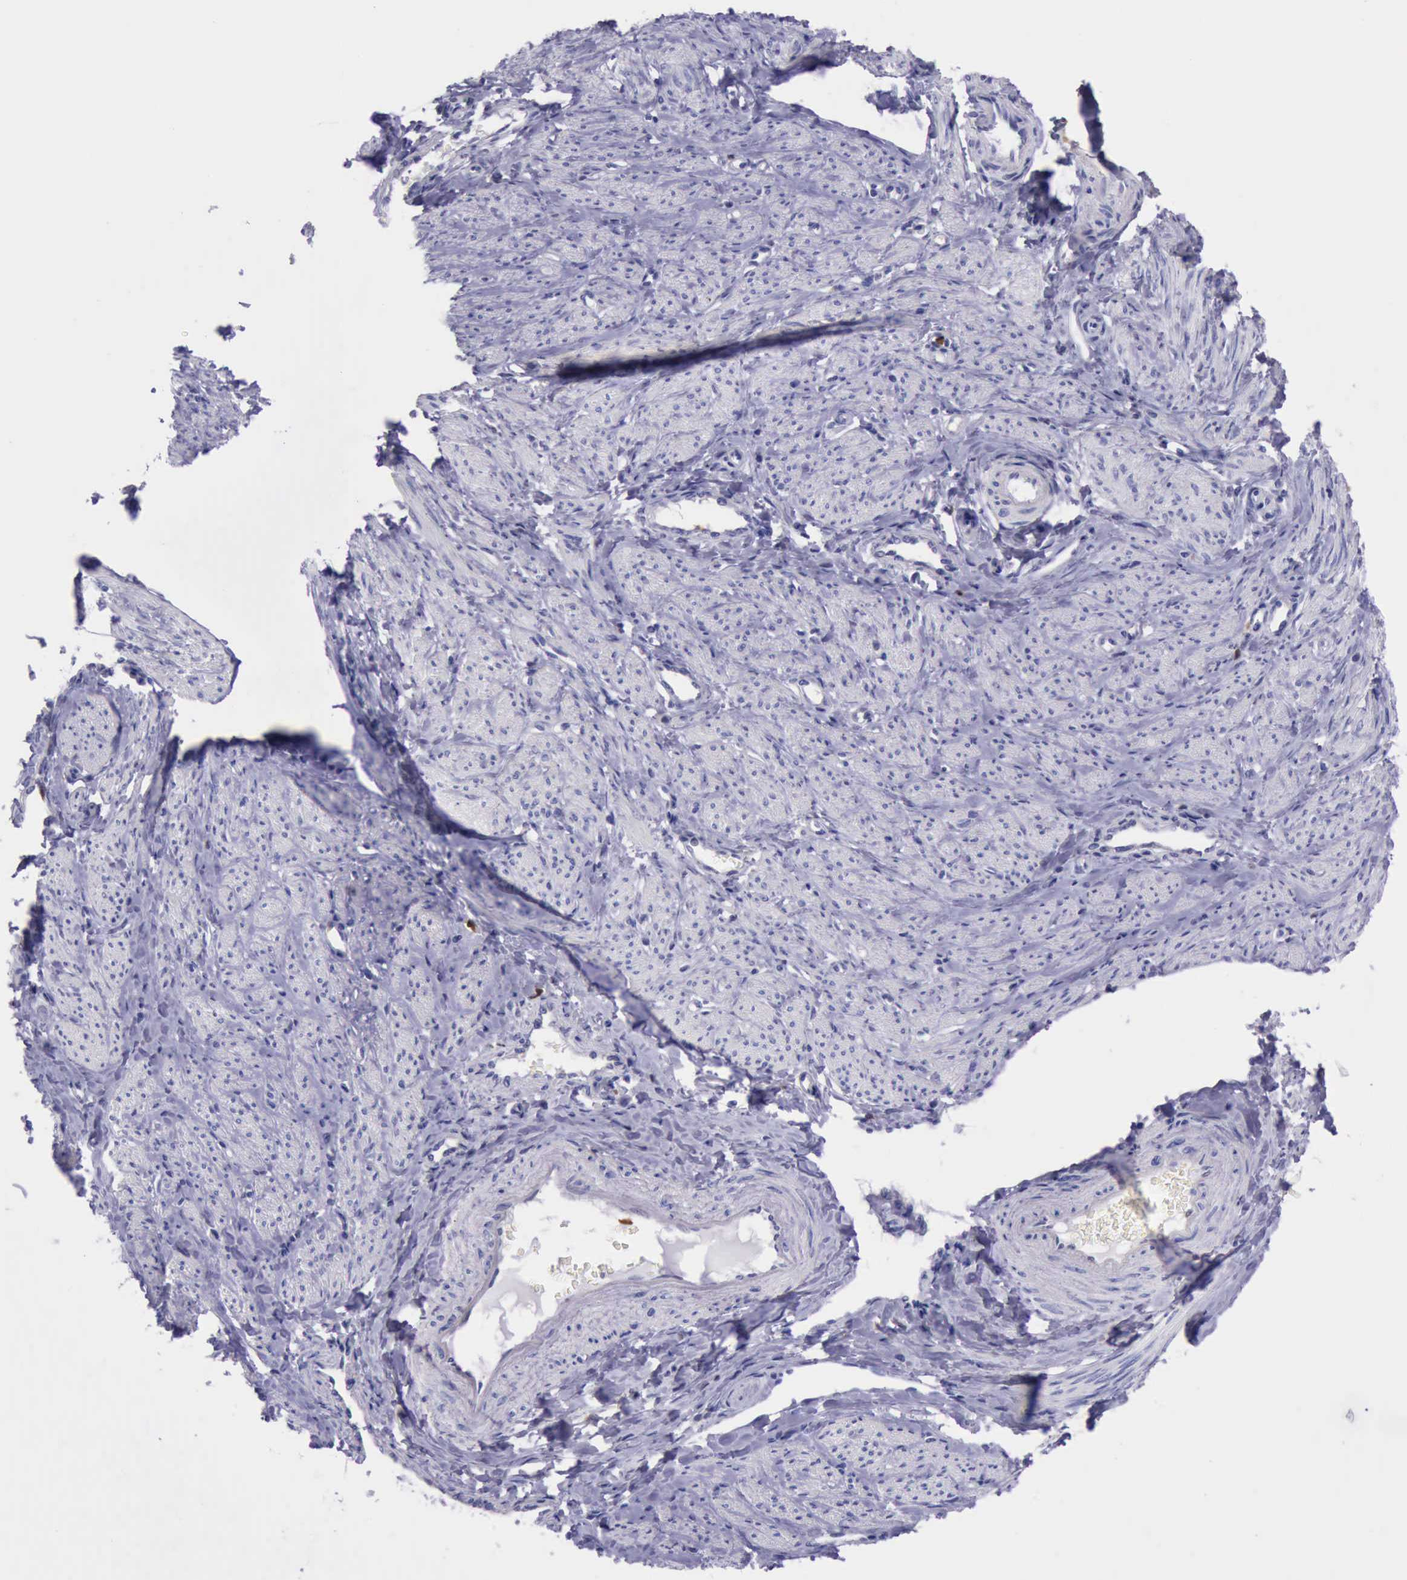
{"staining": {"intensity": "negative", "quantity": "none", "location": "none"}, "tissue": "smooth muscle", "cell_type": "Smooth muscle cells", "image_type": "normal", "snomed": [{"axis": "morphology", "description": "Normal tissue, NOS"}, {"axis": "topography", "description": "Smooth muscle"}, {"axis": "topography", "description": "Uterus"}], "caption": "Immunohistochemical staining of unremarkable human smooth muscle demonstrates no significant staining in smooth muscle cells. (Stains: DAB immunohistochemistry with hematoxylin counter stain, Microscopy: brightfield microscopy at high magnification).", "gene": "TYMP", "patient": {"sex": "female", "age": 39}}